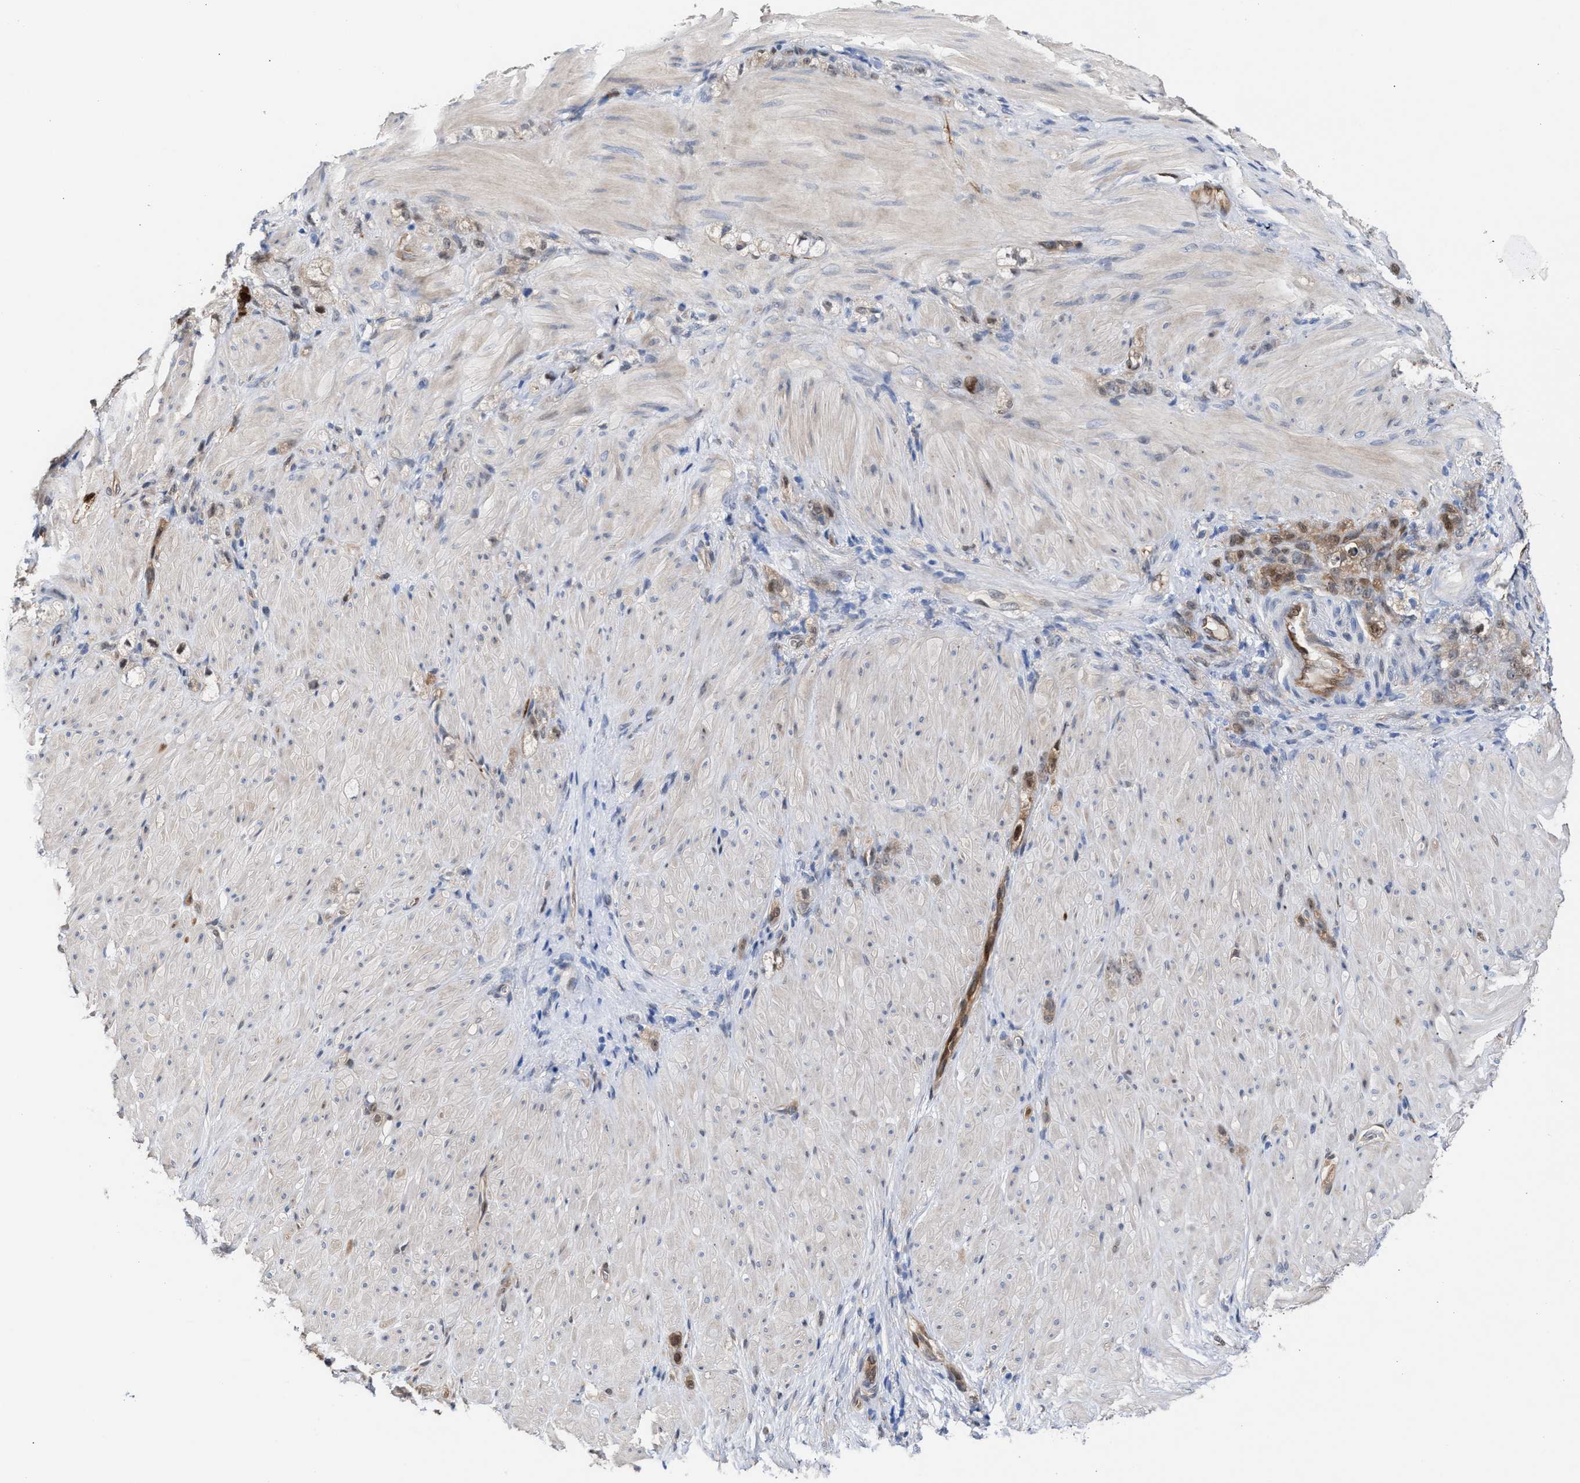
{"staining": {"intensity": "weak", "quantity": ">75%", "location": "cytoplasmic/membranous"}, "tissue": "stomach cancer", "cell_type": "Tumor cells", "image_type": "cancer", "snomed": [{"axis": "morphology", "description": "Normal tissue, NOS"}, {"axis": "morphology", "description": "Adenocarcinoma, NOS"}, {"axis": "topography", "description": "Stomach"}], "caption": "Protein expression by immunohistochemistry (IHC) demonstrates weak cytoplasmic/membranous staining in about >75% of tumor cells in stomach cancer (adenocarcinoma).", "gene": "TP53I3", "patient": {"sex": "male", "age": 82}}